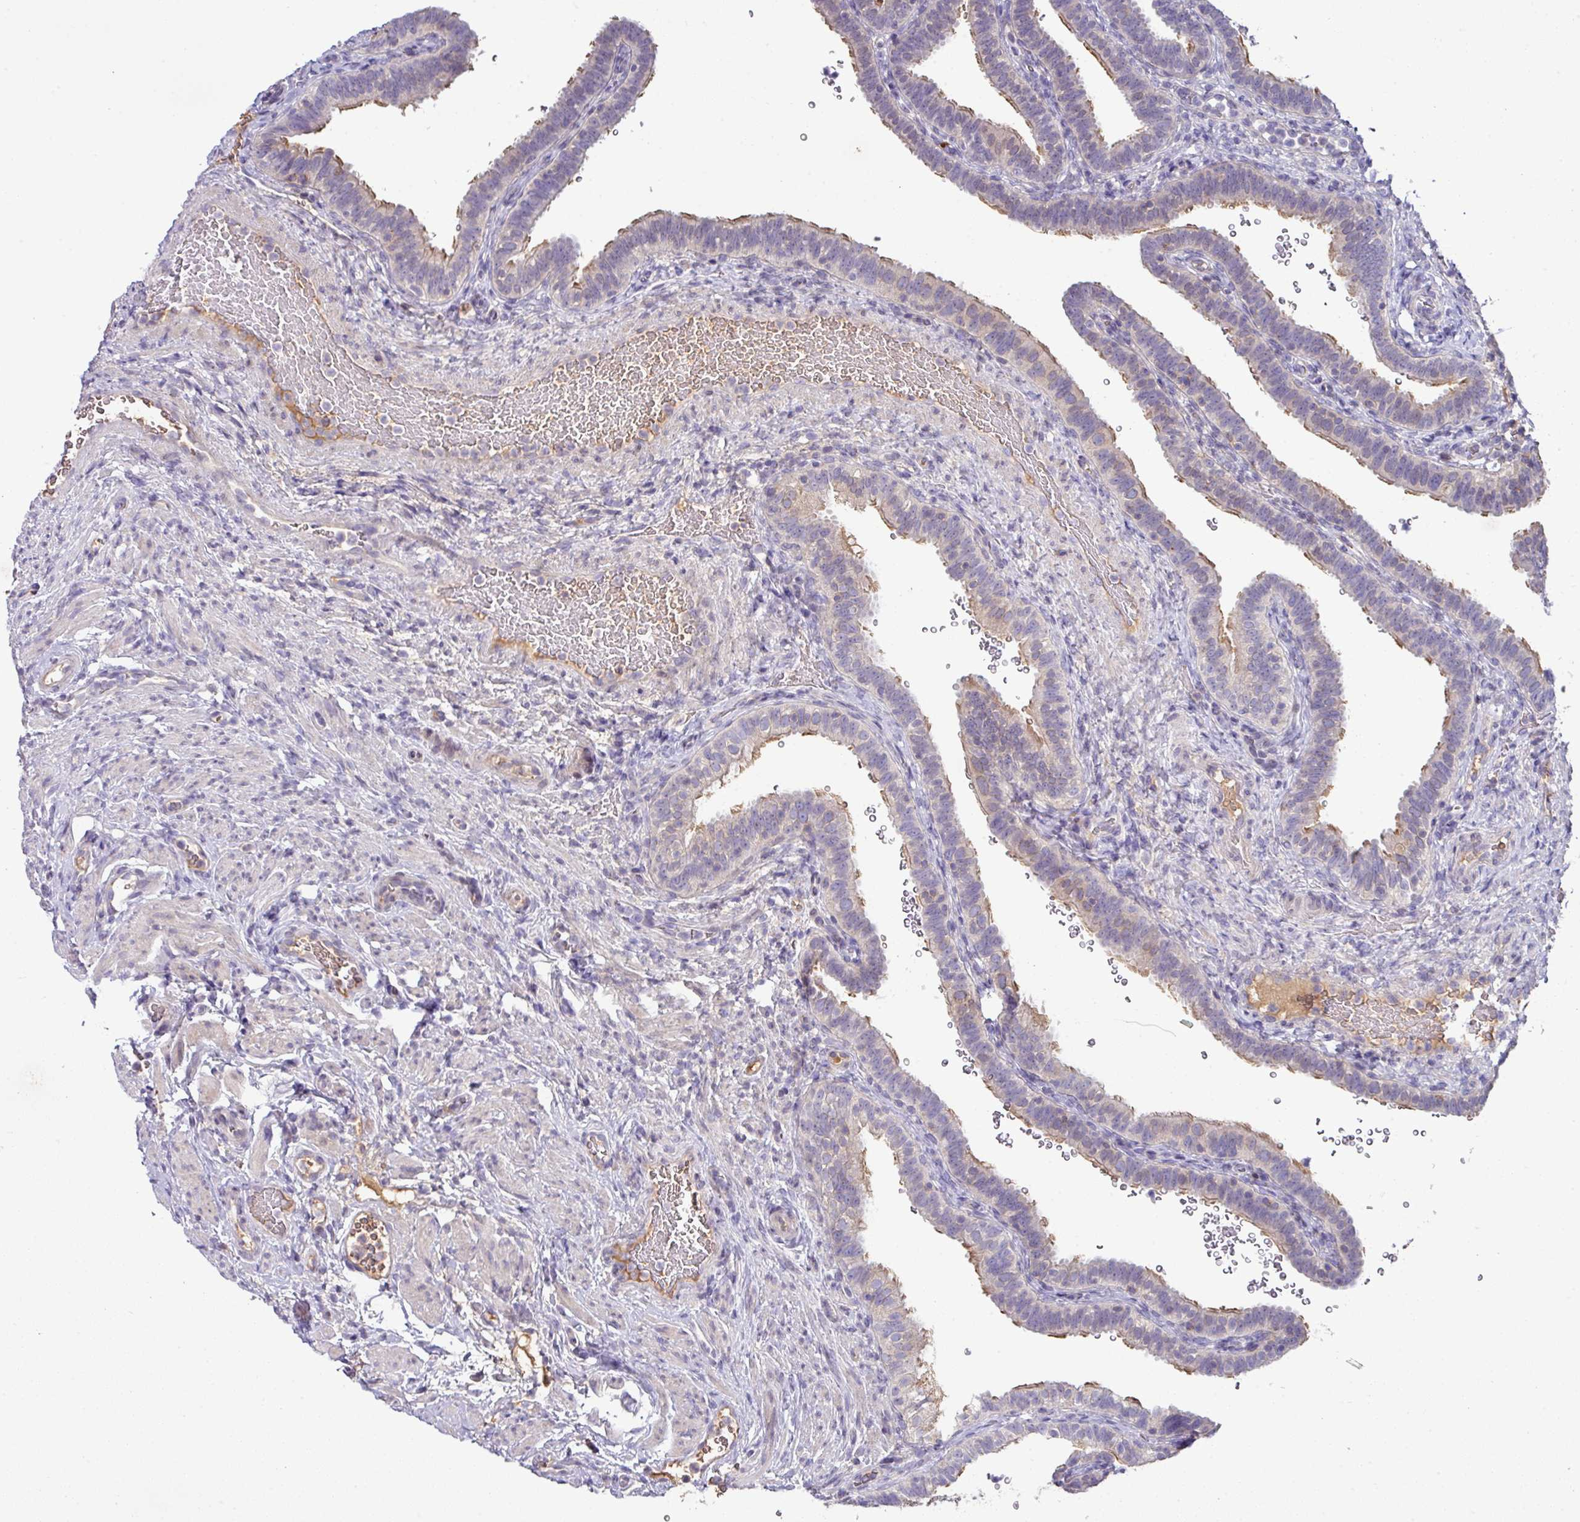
{"staining": {"intensity": "moderate", "quantity": "25%-75%", "location": "cytoplasmic/membranous"}, "tissue": "fallopian tube", "cell_type": "Glandular cells", "image_type": "normal", "snomed": [{"axis": "morphology", "description": "Normal tissue, NOS"}, {"axis": "topography", "description": "Fallopian tube"}], "caption": "An image of fallopian tube stained for a protein shows moderate cytoplasmic/membranous brown staining in glandular cells. (DAB (3,3'-diaminobenzidine) IHC with brightfield microscopy, high magnification).", "gene": "SLAMF6", "patient": {"sex": "female", "age": 41}}